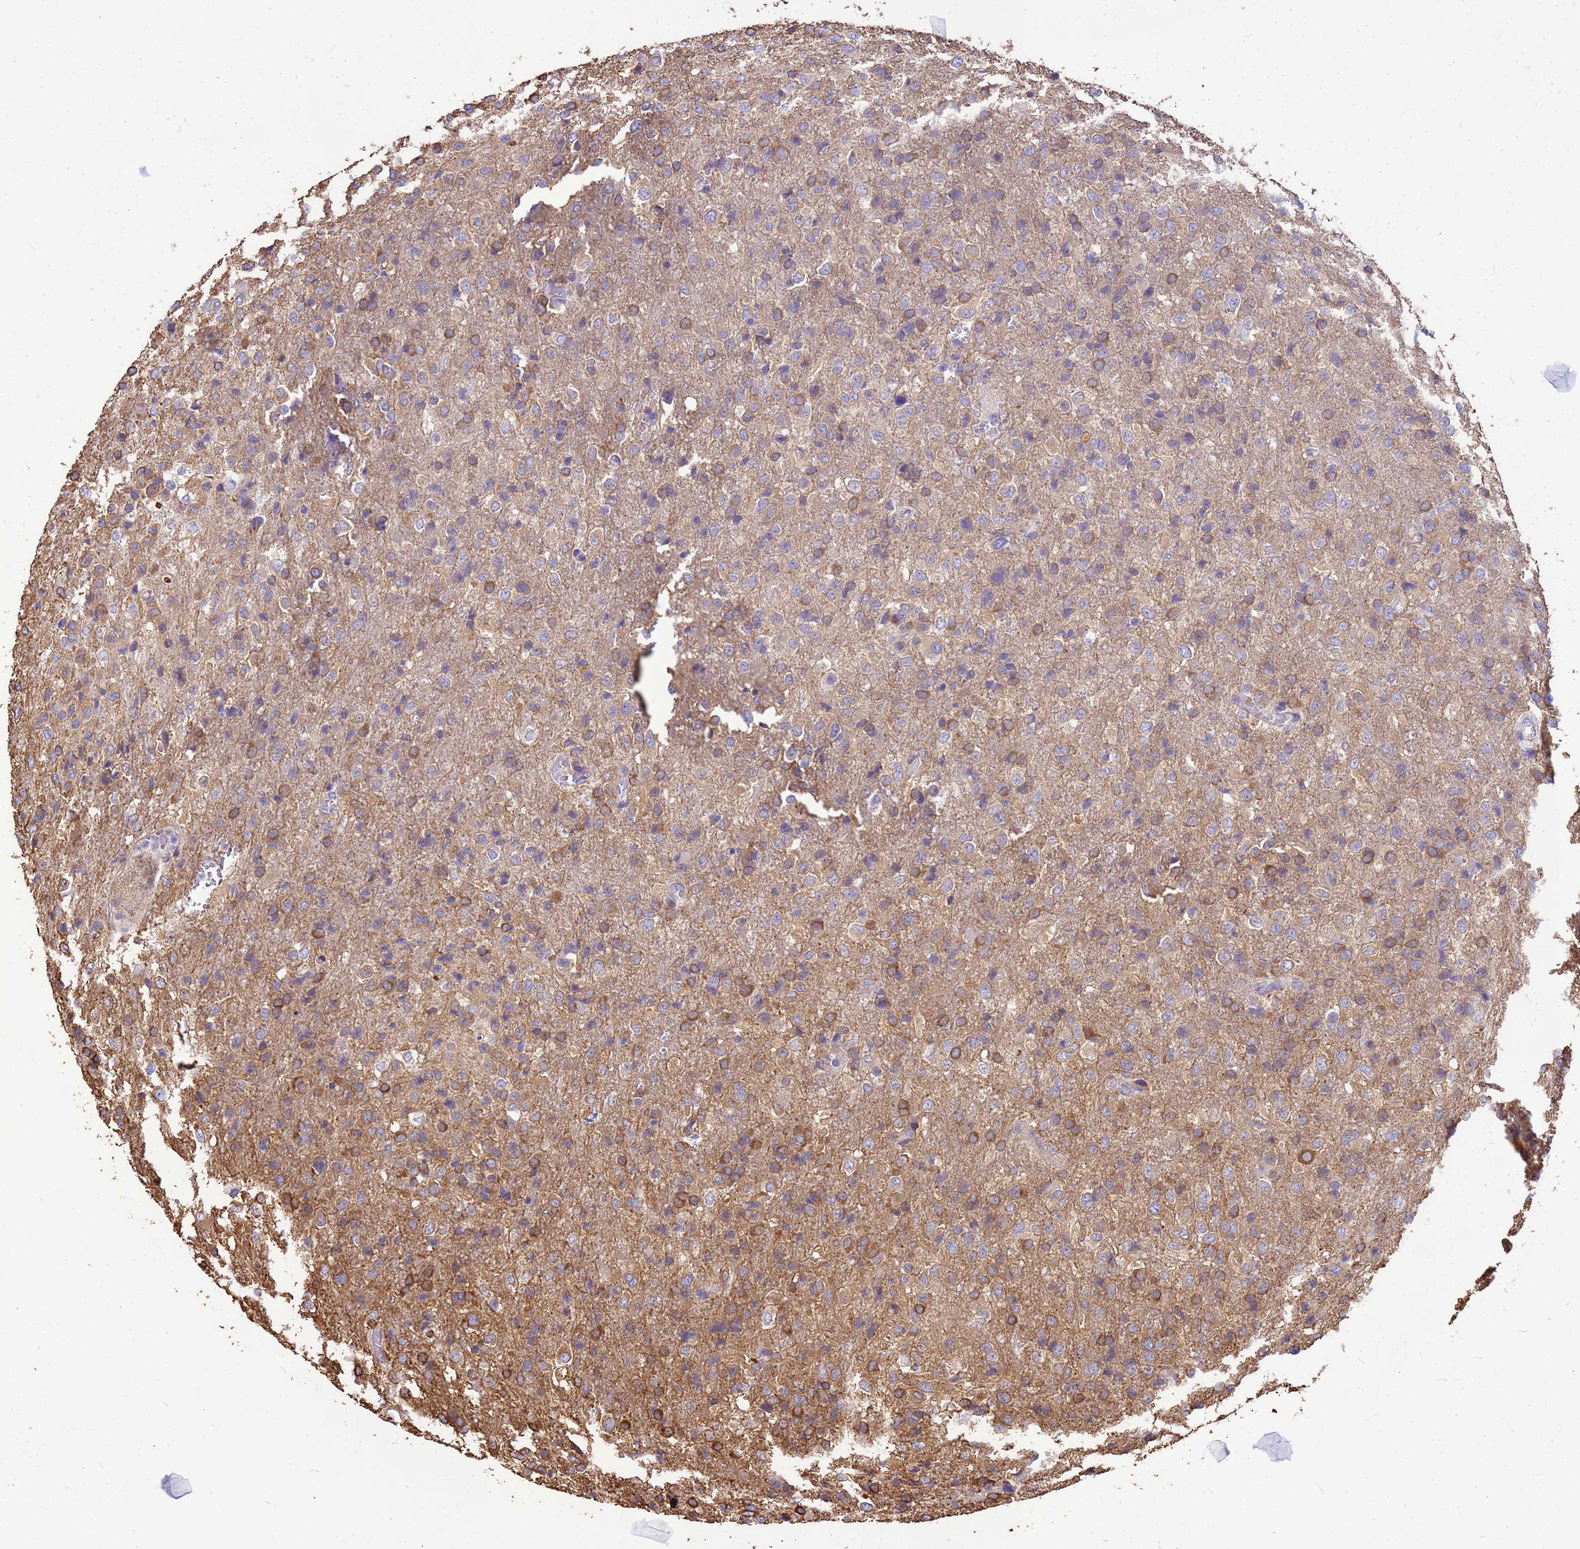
{"staining": {"intensity": "moderate", "quantity": "25%-75%", "location": "cytoplasmic/membranous"}, "tissue": "glioma", "cell_type": "Tumor cells", "image_type": "cancer", "snomed": [{"axis": "morphology", "description": "Glioma, malignant, High grade"}, {"axis": "topography", "description": "Brain"}], "caption": "High-grade glioma (malignant) stained with a protein marker exhibits moderate staining in tumor cells.", "gene": "TUBB1", "patient": {"sex": "female", "age": 74}}